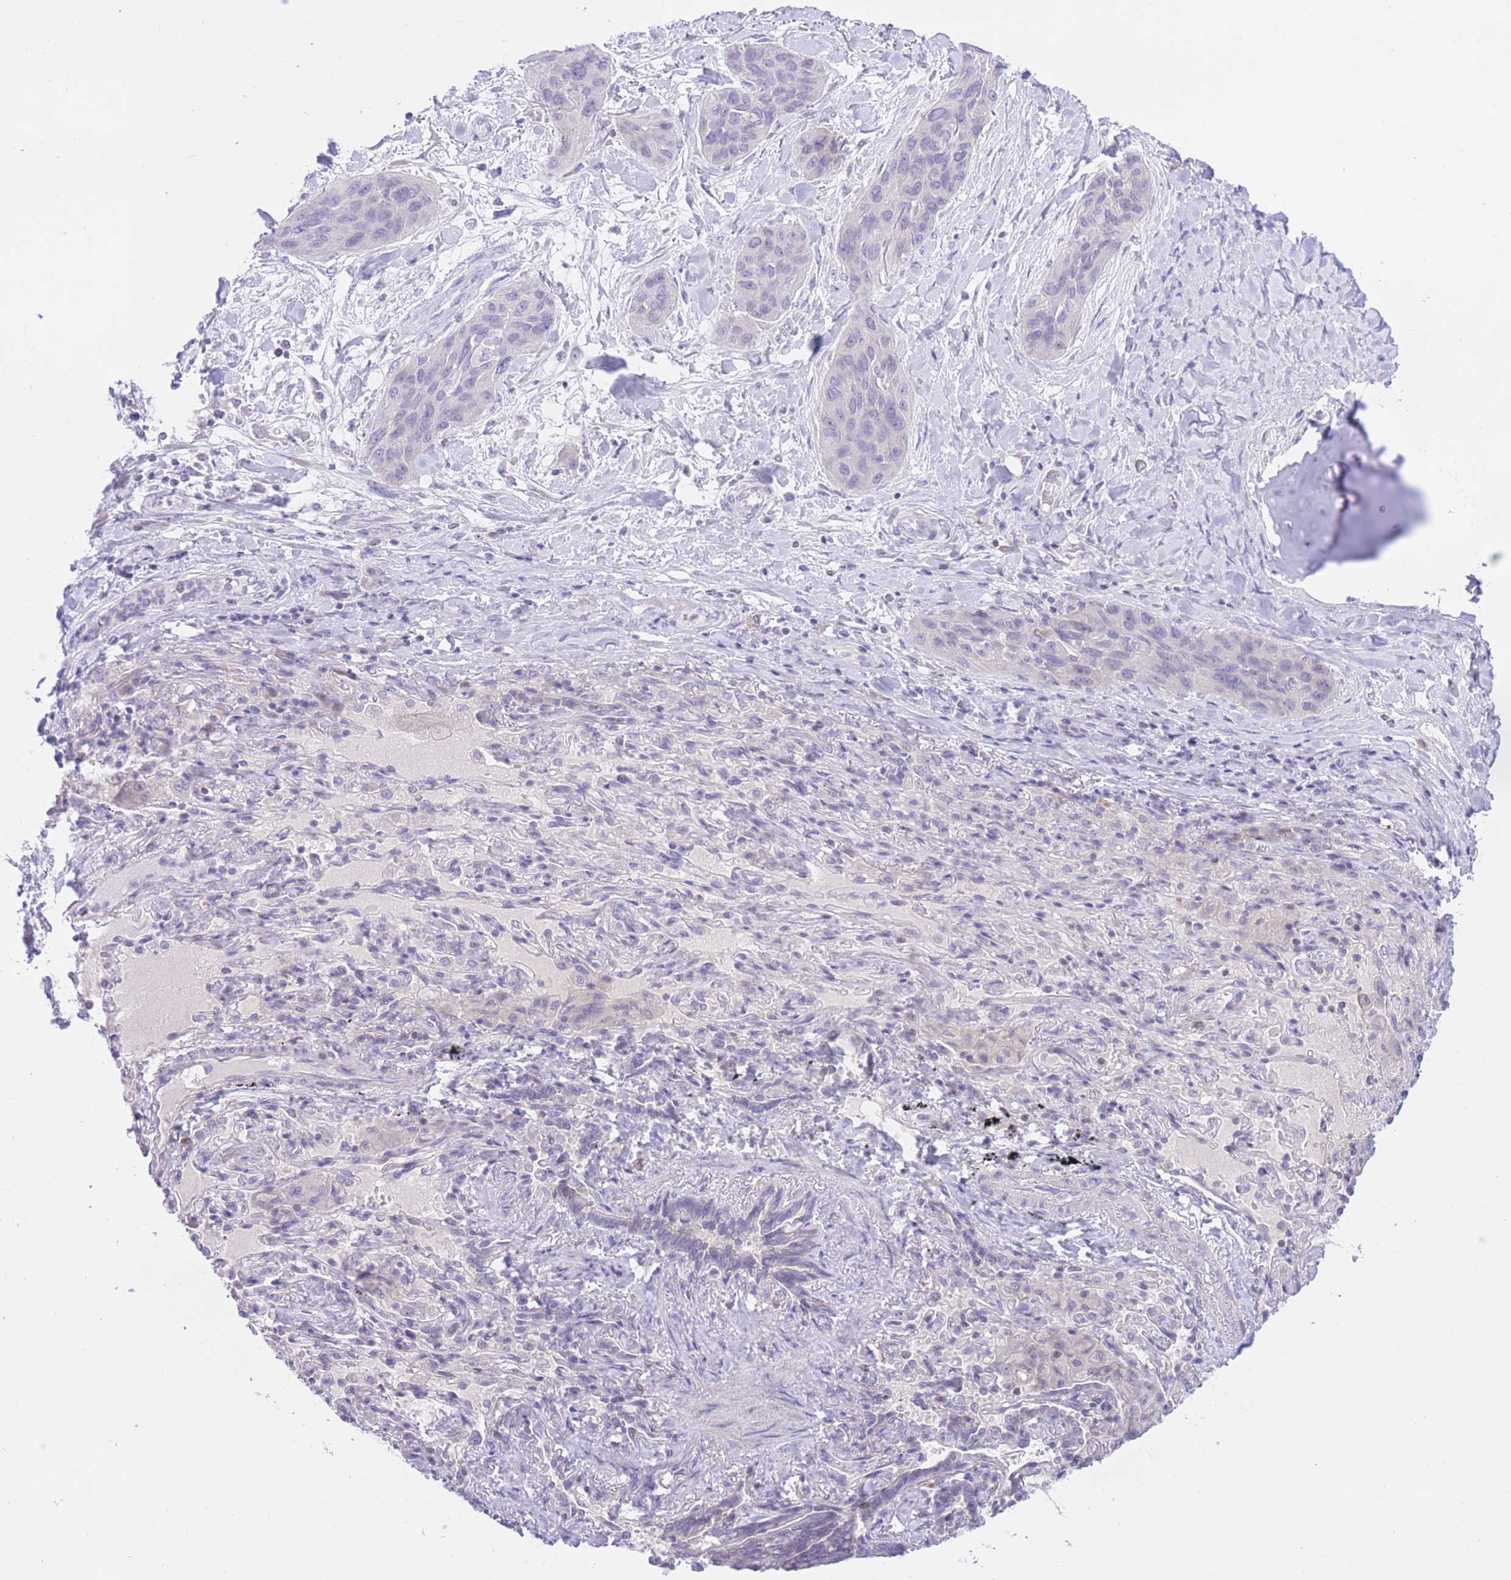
{"staining": {"intensity": "negative", "quantity": "none", "location": "none"}, "tissue": "lung cancer", "cell_type": "Tumor cells", "image_type": "cancer", "snomed": [{"axis": "morphology", "description": "Squamous cell carcinoma, NOS"}, {"axis": "topography", "description": "Lung"}], "caption": "This image is of lung squamous cell carcinoma stained with immunohistochemistry (IHC) to label a protein in brown with the nuclei are counter-stained blue. There is no positivity in tumor cells.", "gene": "RPL39L", "patient": {"sex": "female", "age": 70}}